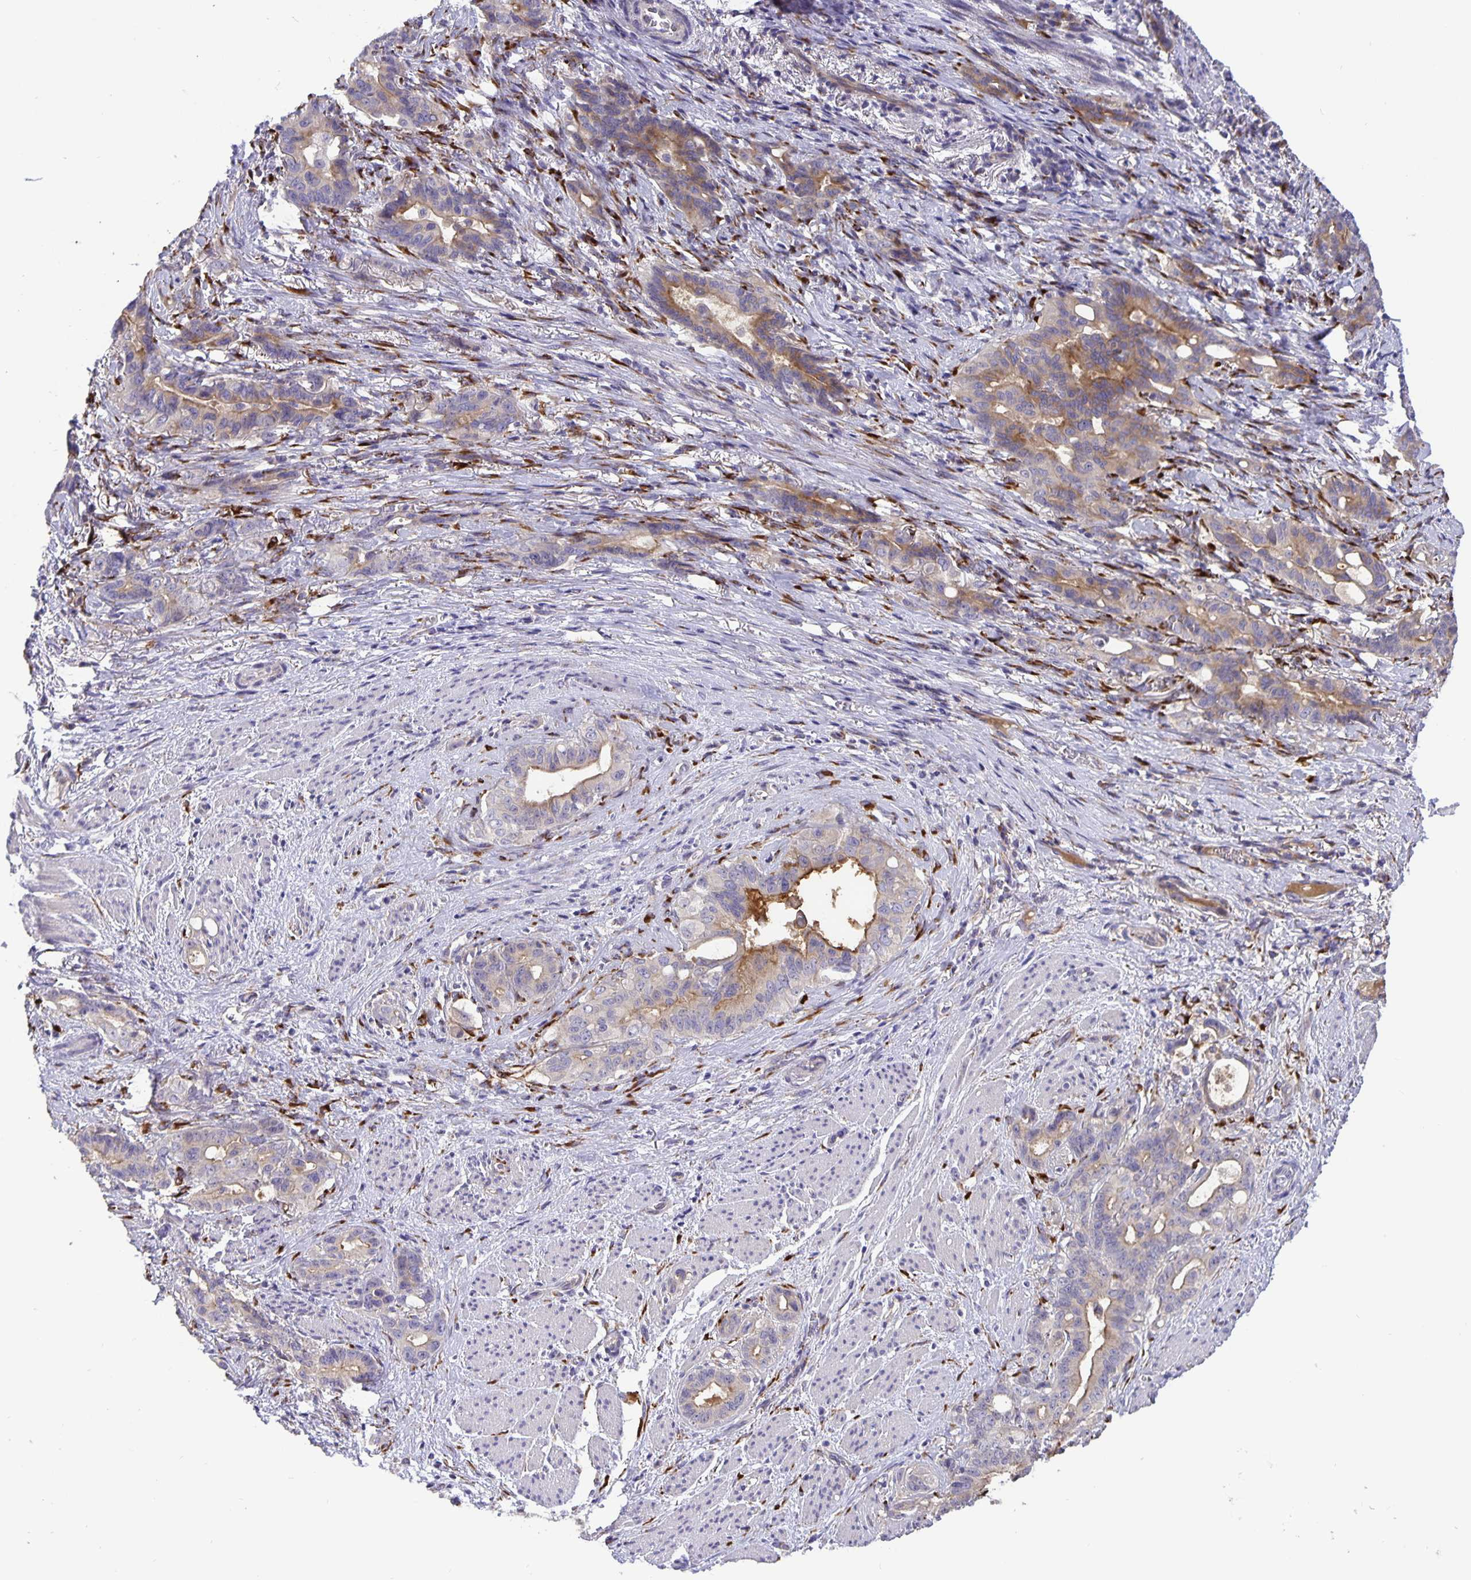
{"staining": {"intensity": "weak", "quantity": "<25%", "location": "cytoplasmic/membranous"}, "tissue": "stomach cancer", "cell_type": "Tumor cells", "image_type": "cancer", "snomed": [{"axis": "morphology", "description": "Normal tissue, NOS"}, {"axis": "morphology", "description": "Adenocarcinoma, NOS"}, {"axis": "topography", "description": "Esophagus"}, {"axis": "topography", "description": "Stomach, upper"}], "caption": "DAB immunohistochemical staining of stomach cancer (adenocarcinoma) exhibits no significant staining in tumor cells. (DAB immunohistochemistry, high magnification).", "gene": "EML6", "patient": {"sex": "male", "age": 62}}